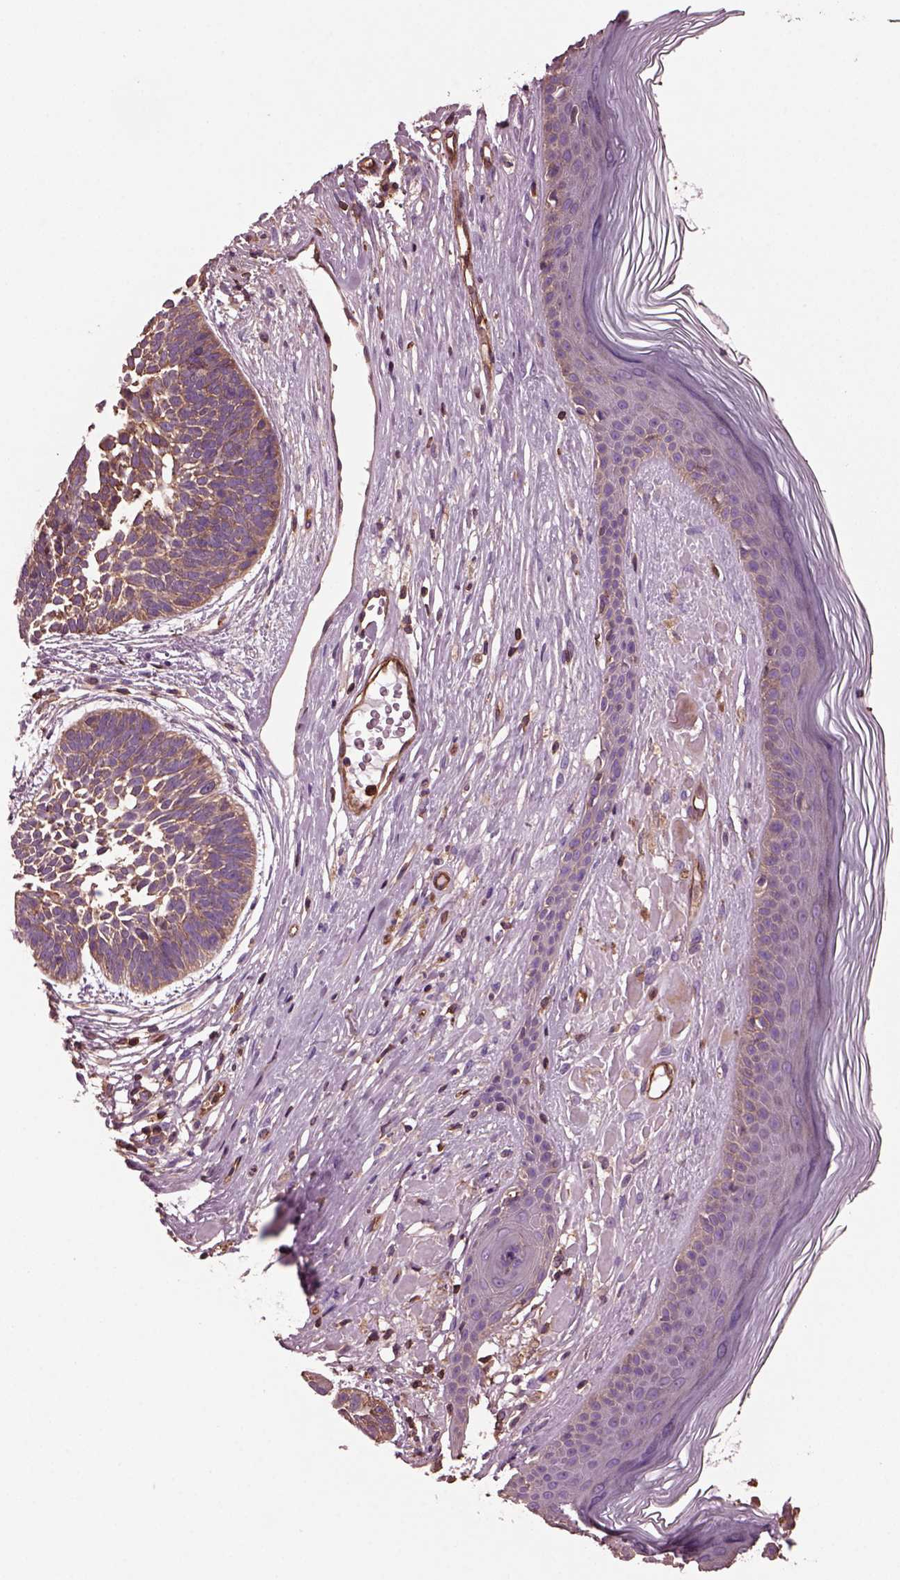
{"staining": {"intensity": "moderate", "quantity": ">75%", "location": "cytoplasmic/membranous"}, "tissue": "skin cancer", "cell_type": "Tumor cells", "image_type": "cancer", "snomed": [{"axis": "morphology", "description": "Basal cell carcinoma"}, {"axis": "topography", "description": "Skin"}], "caption": "Protein analysis of skin basal cell carcinoma tissue reveals moderate cytoplasmic/membranous positivity in about >75% of tumor cells.", "gene": "MYL6", "patient": {"sex": "male", "age": 85}}